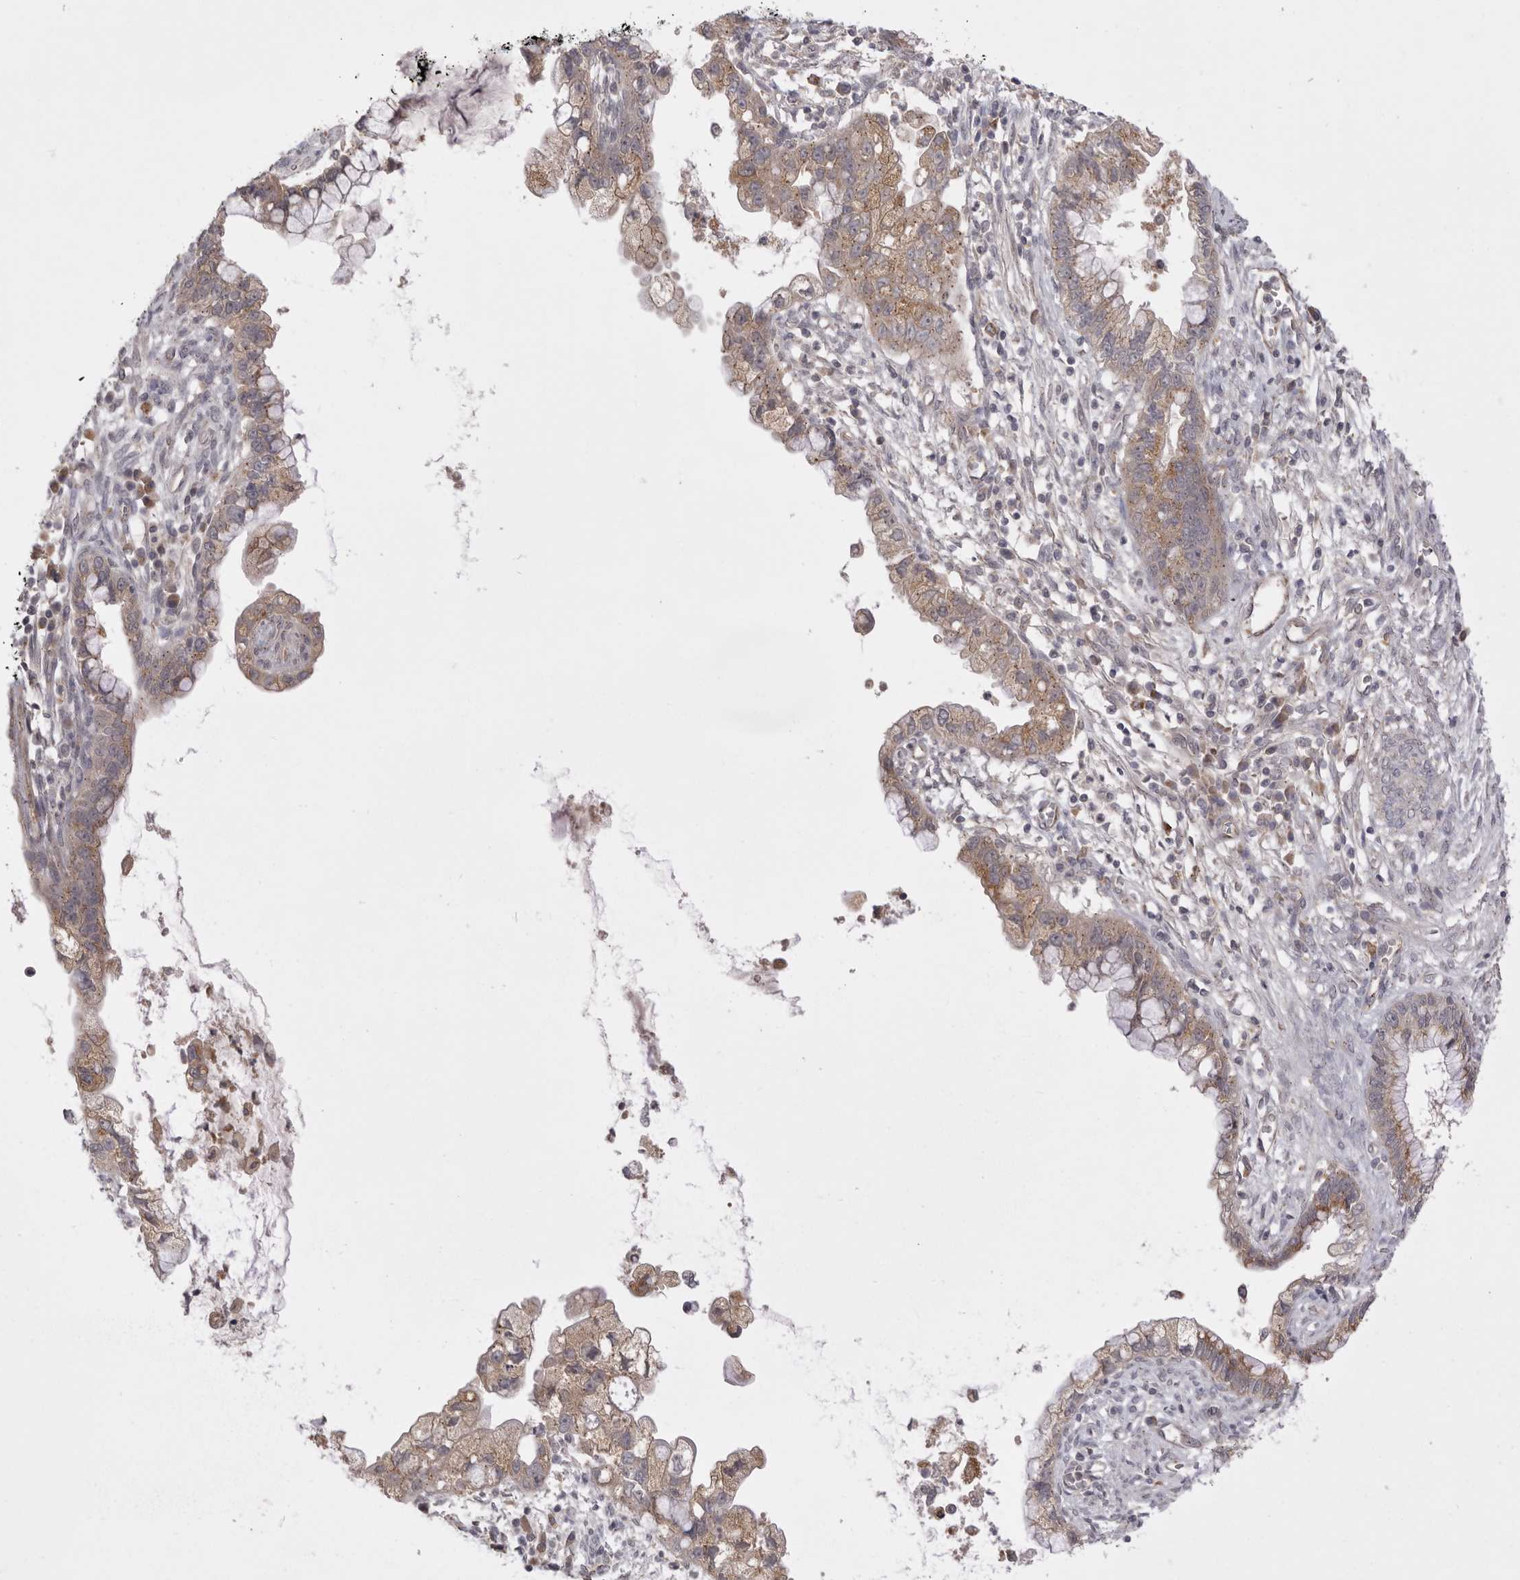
{"staining": {"intensity": "moderate", "quantity": ">75%", "location": "cytoplasmic/membranous"}, "tissue": "cervical cancer", "cell_type": "Tumor cells", "image_type": "cancer", "snomed": [{"axis": "morphology", "description": "Adenocarcinoma, NOS"}, {"axis": "topography", "description": "Cervix"}], "caption": "This is a photomicrograph of immunohistochemistry staining of cervical adenocarcinoma, which shows moderate expression in the cytoplasmic/membranous of tumor cells.", "gene": "TLR3", "patient": {"sex": "female", "age": 44}}